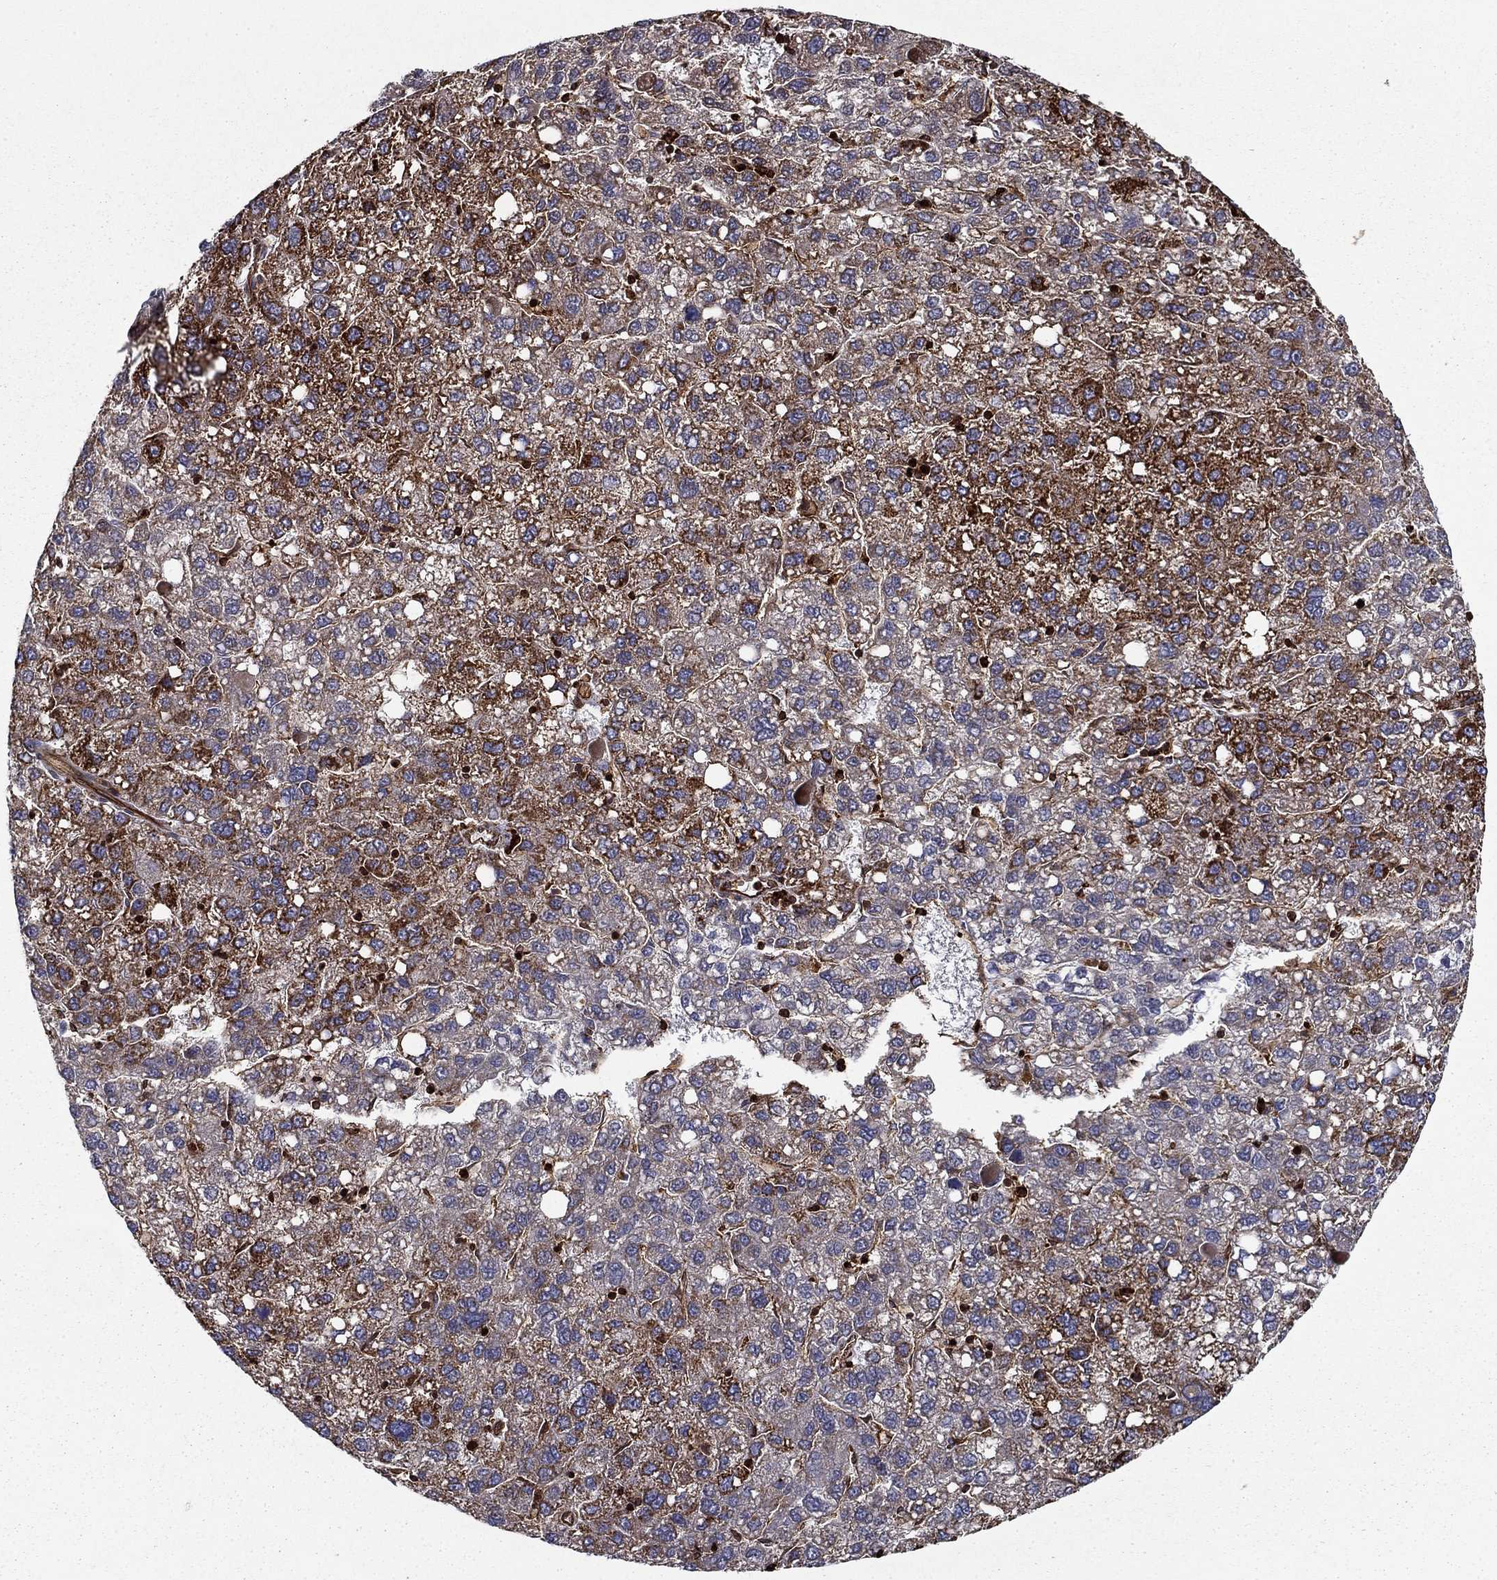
{"staining": {"intensity": "strong", "quantity": "<25%", "location": "cytoplasmic/membranous"}, "tissue": "liver cancer", "cell_type": "Tumor cells", "image_type": "cancer", "snomed": [{"axis": "morphology", "description": "Carcinoma, Hepatocellular, NOS"}, {"axis": "topography", "description": "Liver"}], "caption": "The micrograph shows a brown stain indicating the presence of a protein in the cytoplasmic/membranous of tumor cells in liver cancer.", "gene": "ADM", "patient": {"sex": "female", "age": 82}}